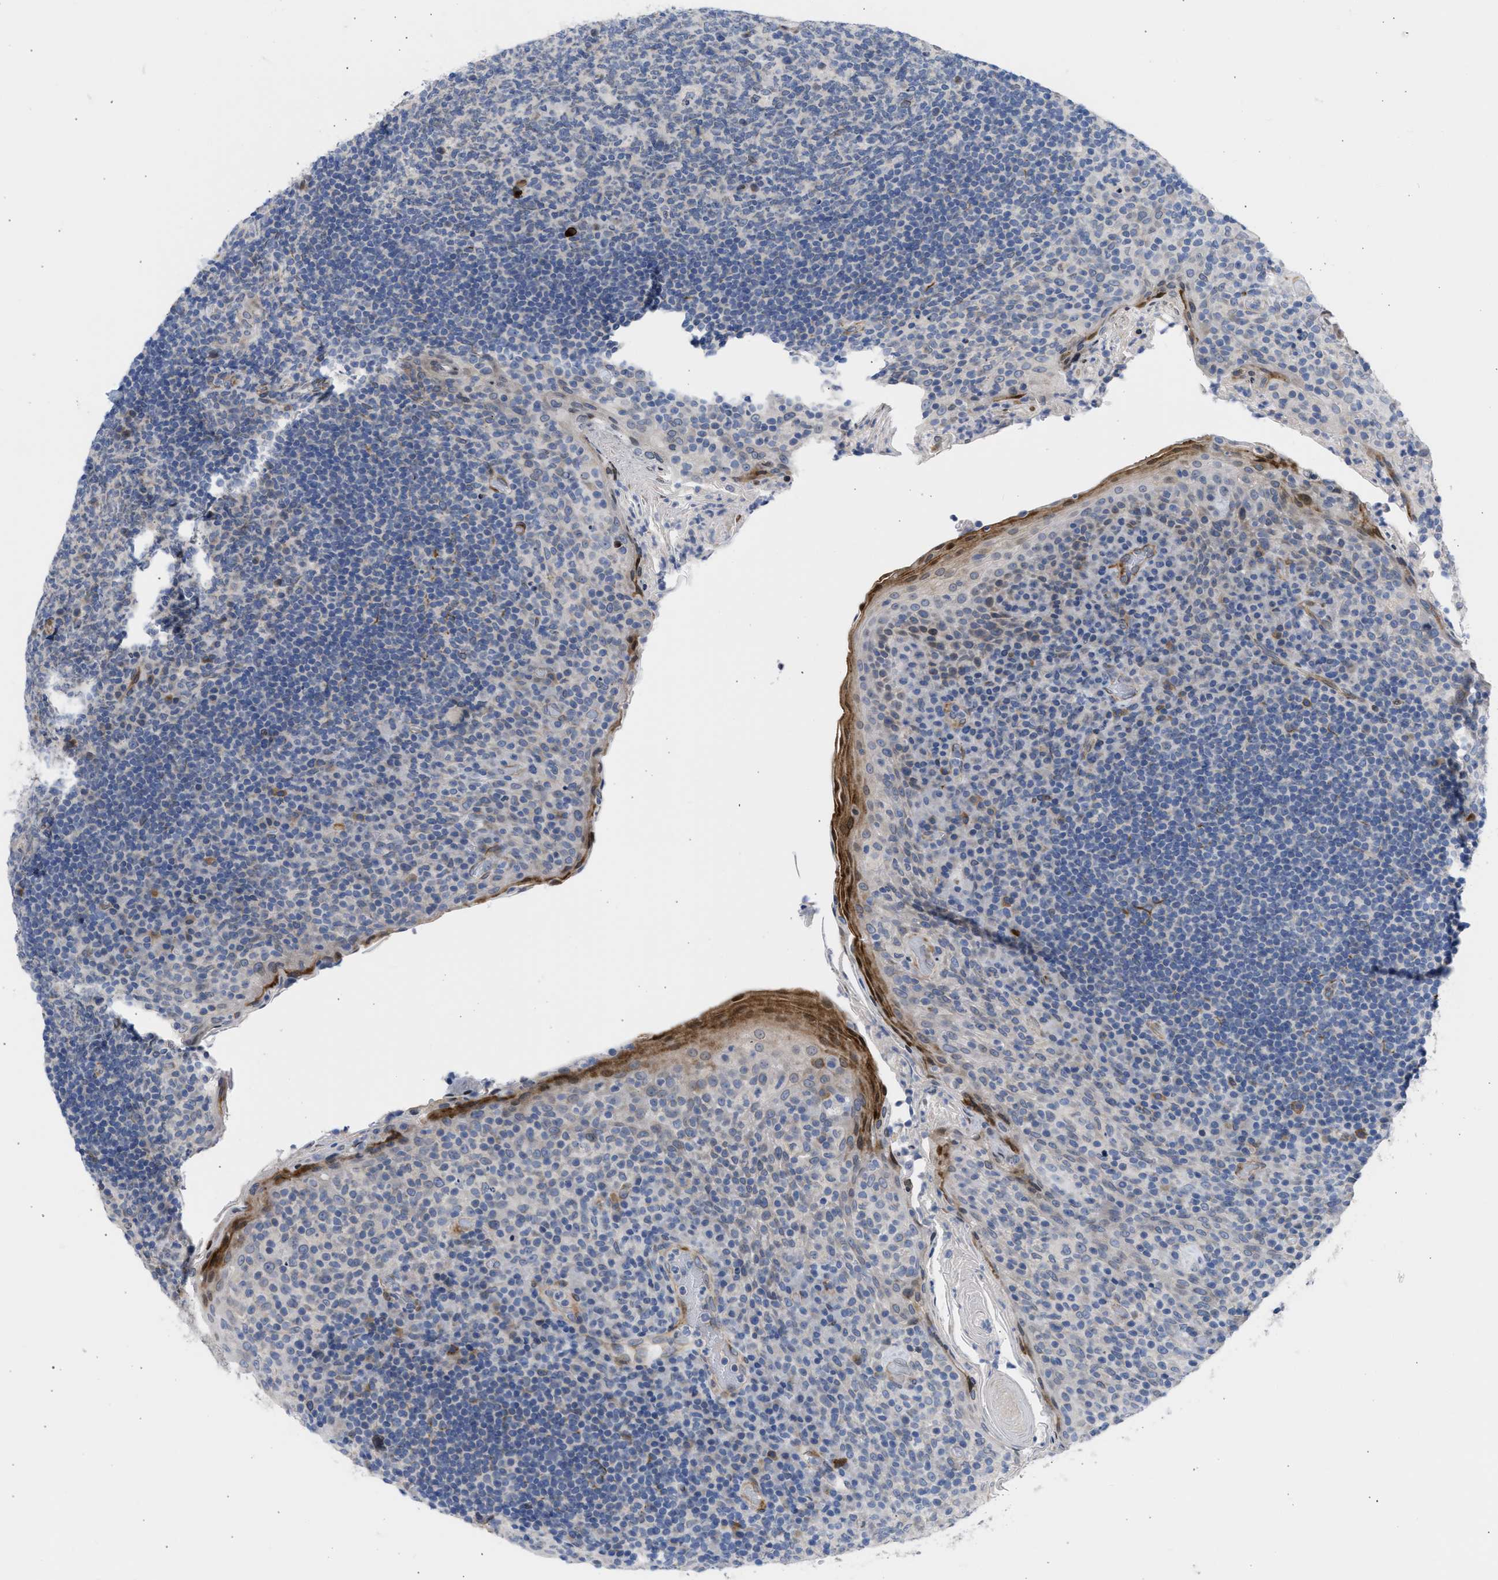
{"staining": {"intensity": "weak", "quantity": "<25%", "location": "cytoplasmic/membranous,nuclear"}, "tissue": "tonsil", "cell_type": "Germinal center cells", "image_type": "normal", "snomed": [{"axis": "morphology", "description": "Normal tissue, NOS"}, {"axis": "topography", "description": "Tonsil"}], "caption": "Germinal center cells are negative for brown protein staining in normal tonsil. (DAB immunohistochemistry (IHC), high magnification).", "gene": "NUP35", "patient": {"sex": "male", "age": 17}}